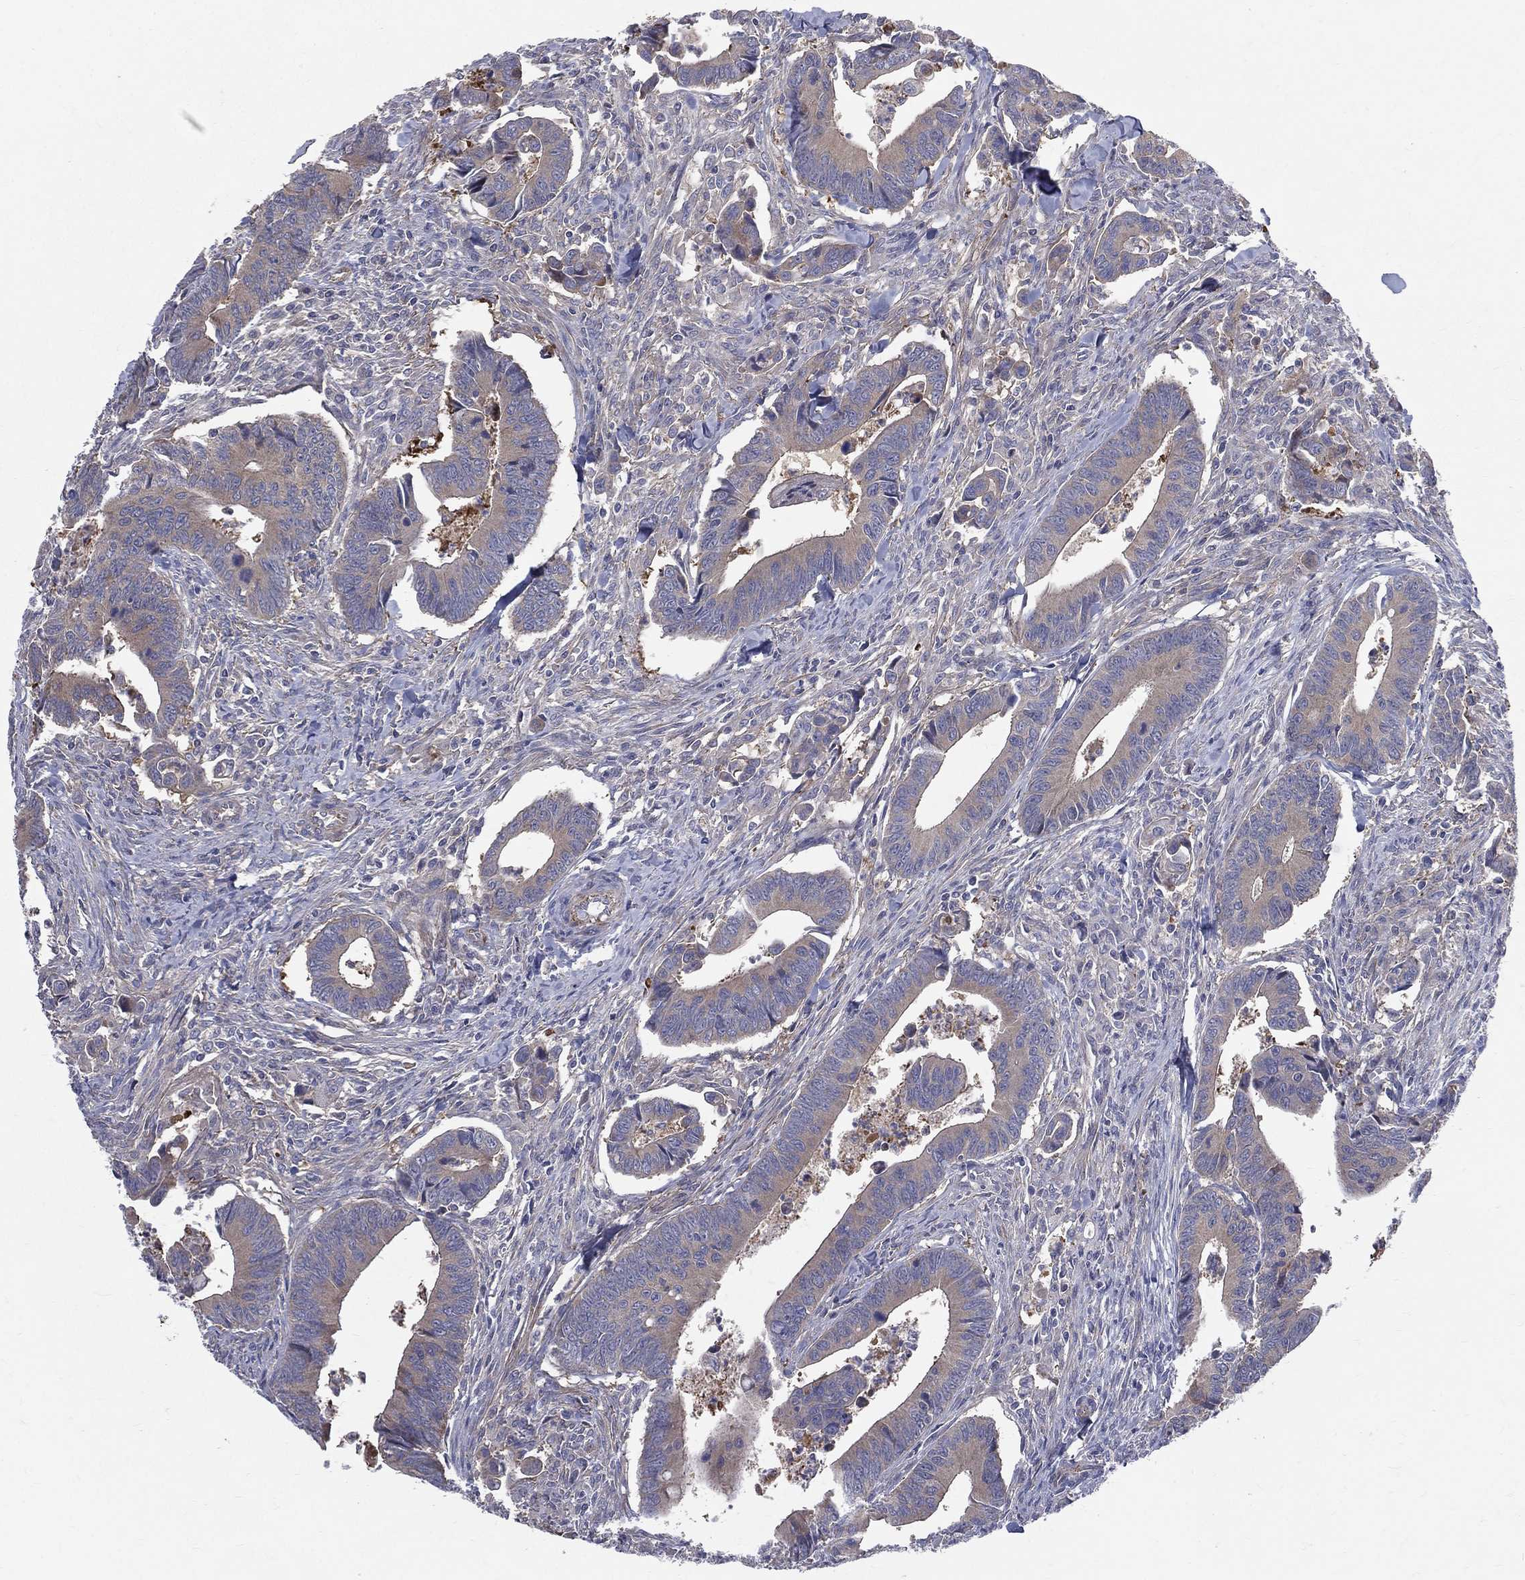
{"staining": {"intensity": "weak", "quantity": ">75%", "location": "cytoplasmic/membranous"}, "tissue": "colorectal cancer", "cell_type": "Tumor cells", "image_type": "cancer", "snomed": [{"axis": "morphology", "description": "Adenocarcinoma, NOS"}, {"axis": "topography", "description": "Rectum"}], "caption": "This histopathology image demonstrates IHC staining of colorectal adenocarcinoma, with low weak cytoplasmic/membranous positivity in about >75% of tumor cells.", "gene": "POMZP3", "patient": {"sex": "male", "age": 67}}